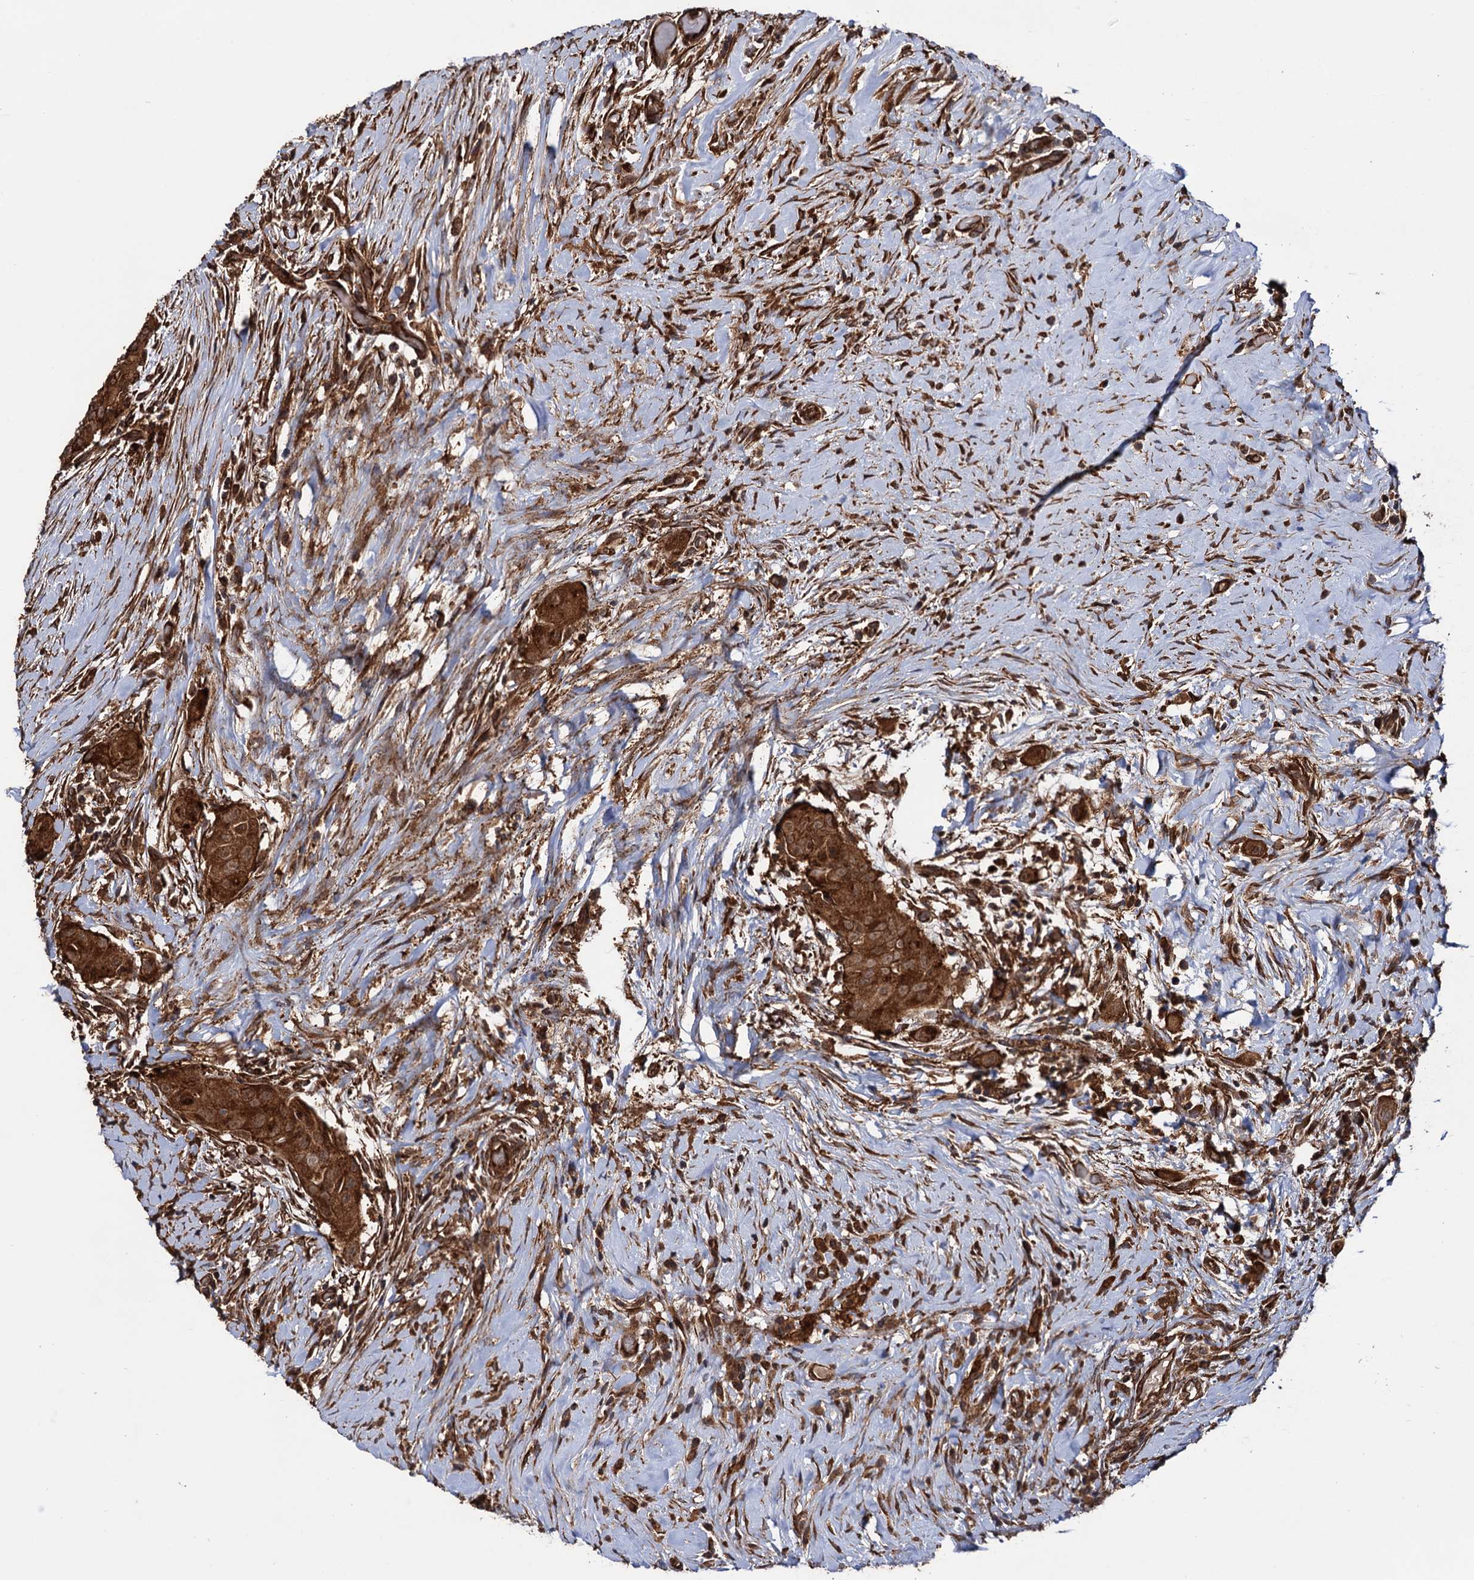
{"staining": {"intensity": "strong", "quantity": ">75%", "location": "cytoplasmic/membranous"}, "tissue": "thyroid cancer", "cell_type": "Tumor cells", "image_type": "cancer", "snomed": [{"axis": "morphology", "description": "Papillary adenocarcinoma, NOS"}, {"axis": "topography", "description": "Thyroid gland"}], "caption": "Immunohistochemical staining of human thyroid cancer (papillary adenocarcinoma) demonstrates high levels of strong cytoplasmic/membranous protein expression in about >75% of tumor cells.", "gene": "ATP8B4", "patient": {"sex": "female", "age": 59}}